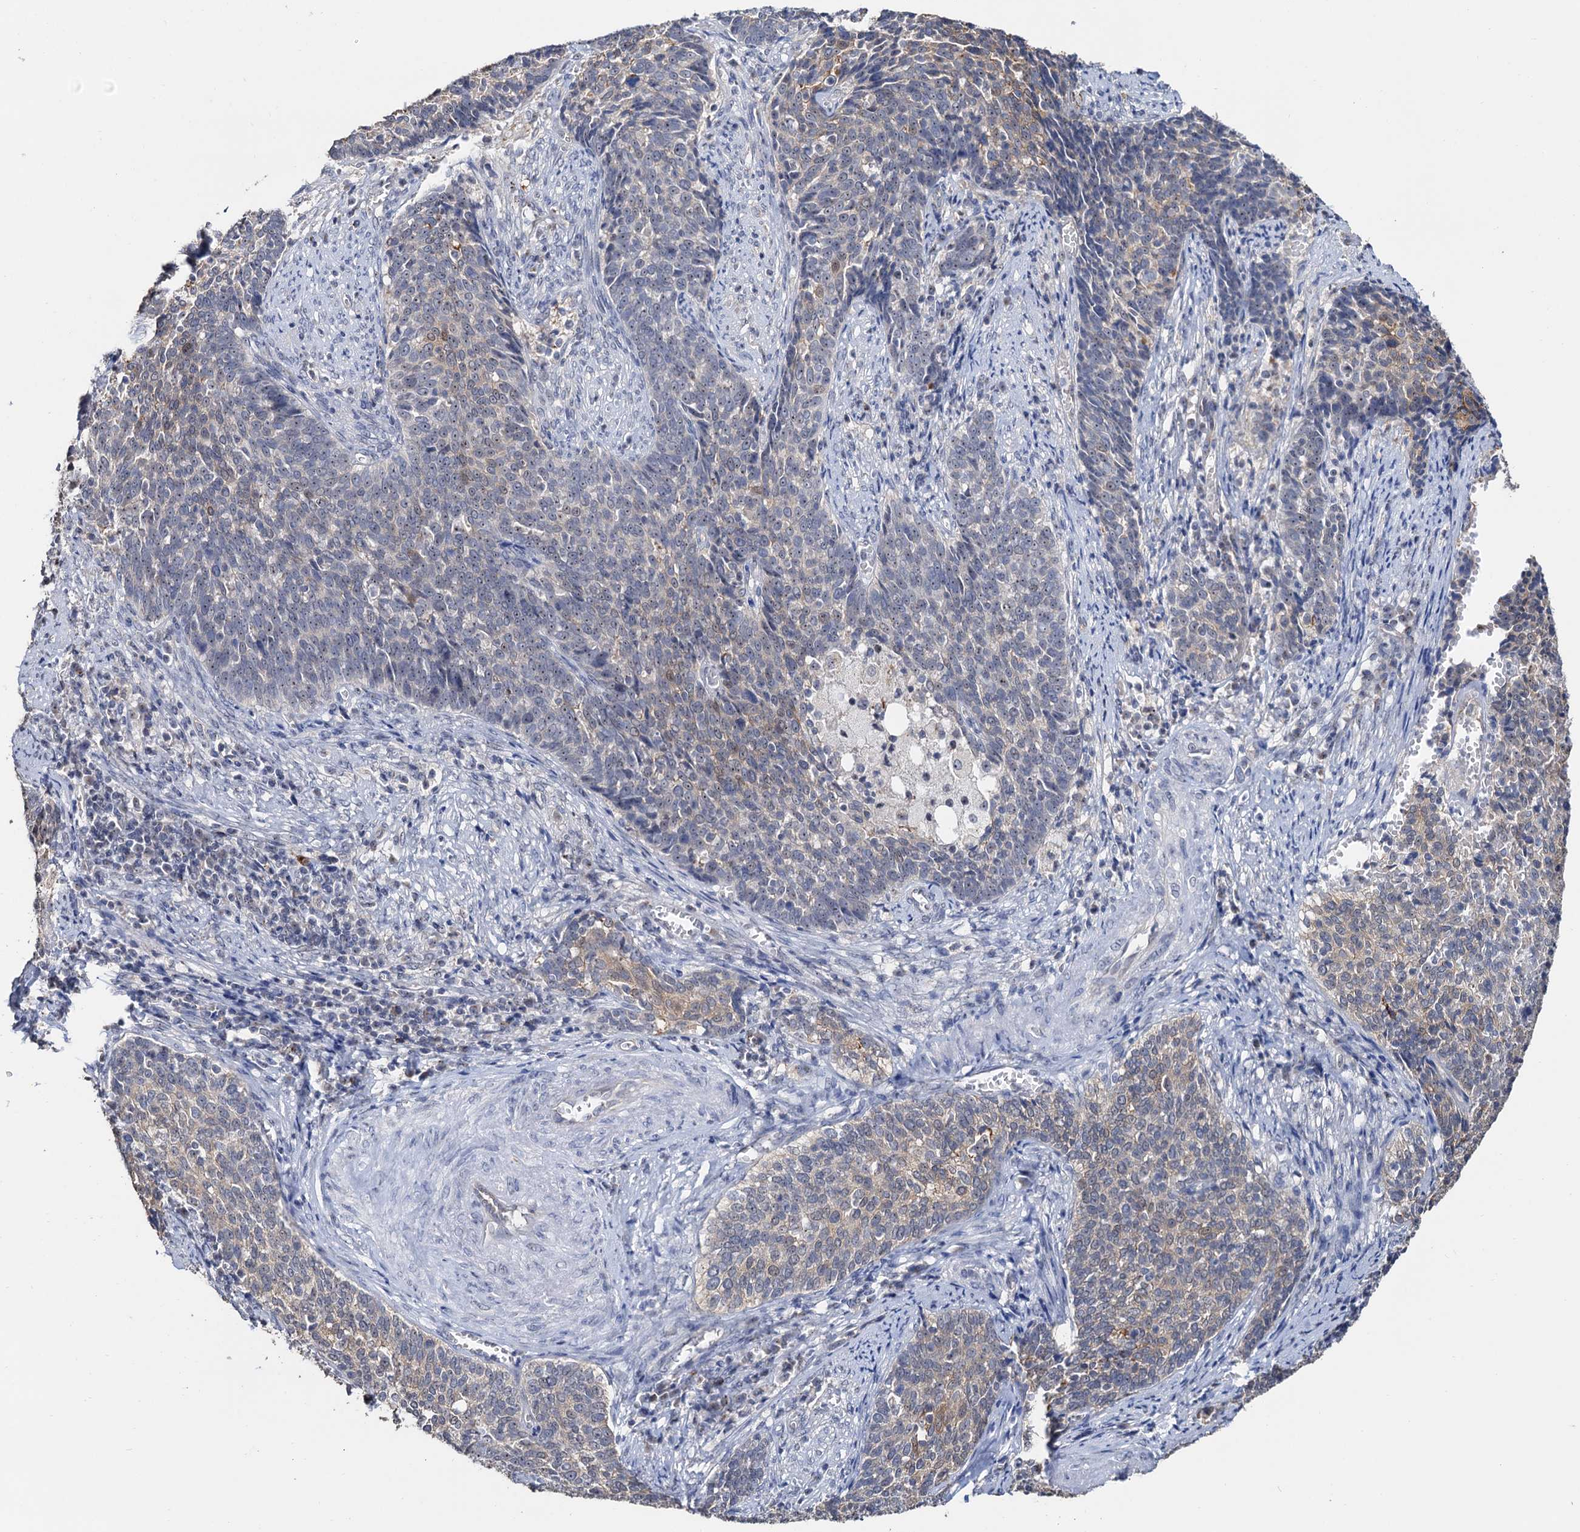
{"staining": {"intensity": "weak", "quantity": "<25%", "location": "cytoplasmic/membranous,nuclear"}, "tissue": "cervical cancer", "cell_type": "Tumor cells", "image_type": "cancer", "snomed": [{"axis": "morphology", "description": "Squamous cell carcinoma, NOS"}, {"axis": "topography", "description": "Cervix"}], "caption": "There is no significant staining in tumor cells of cervical cancer (squamous cell carcinoma).", "gene": "C2CD3", "patient": {"sex": "female", "age": 39}}